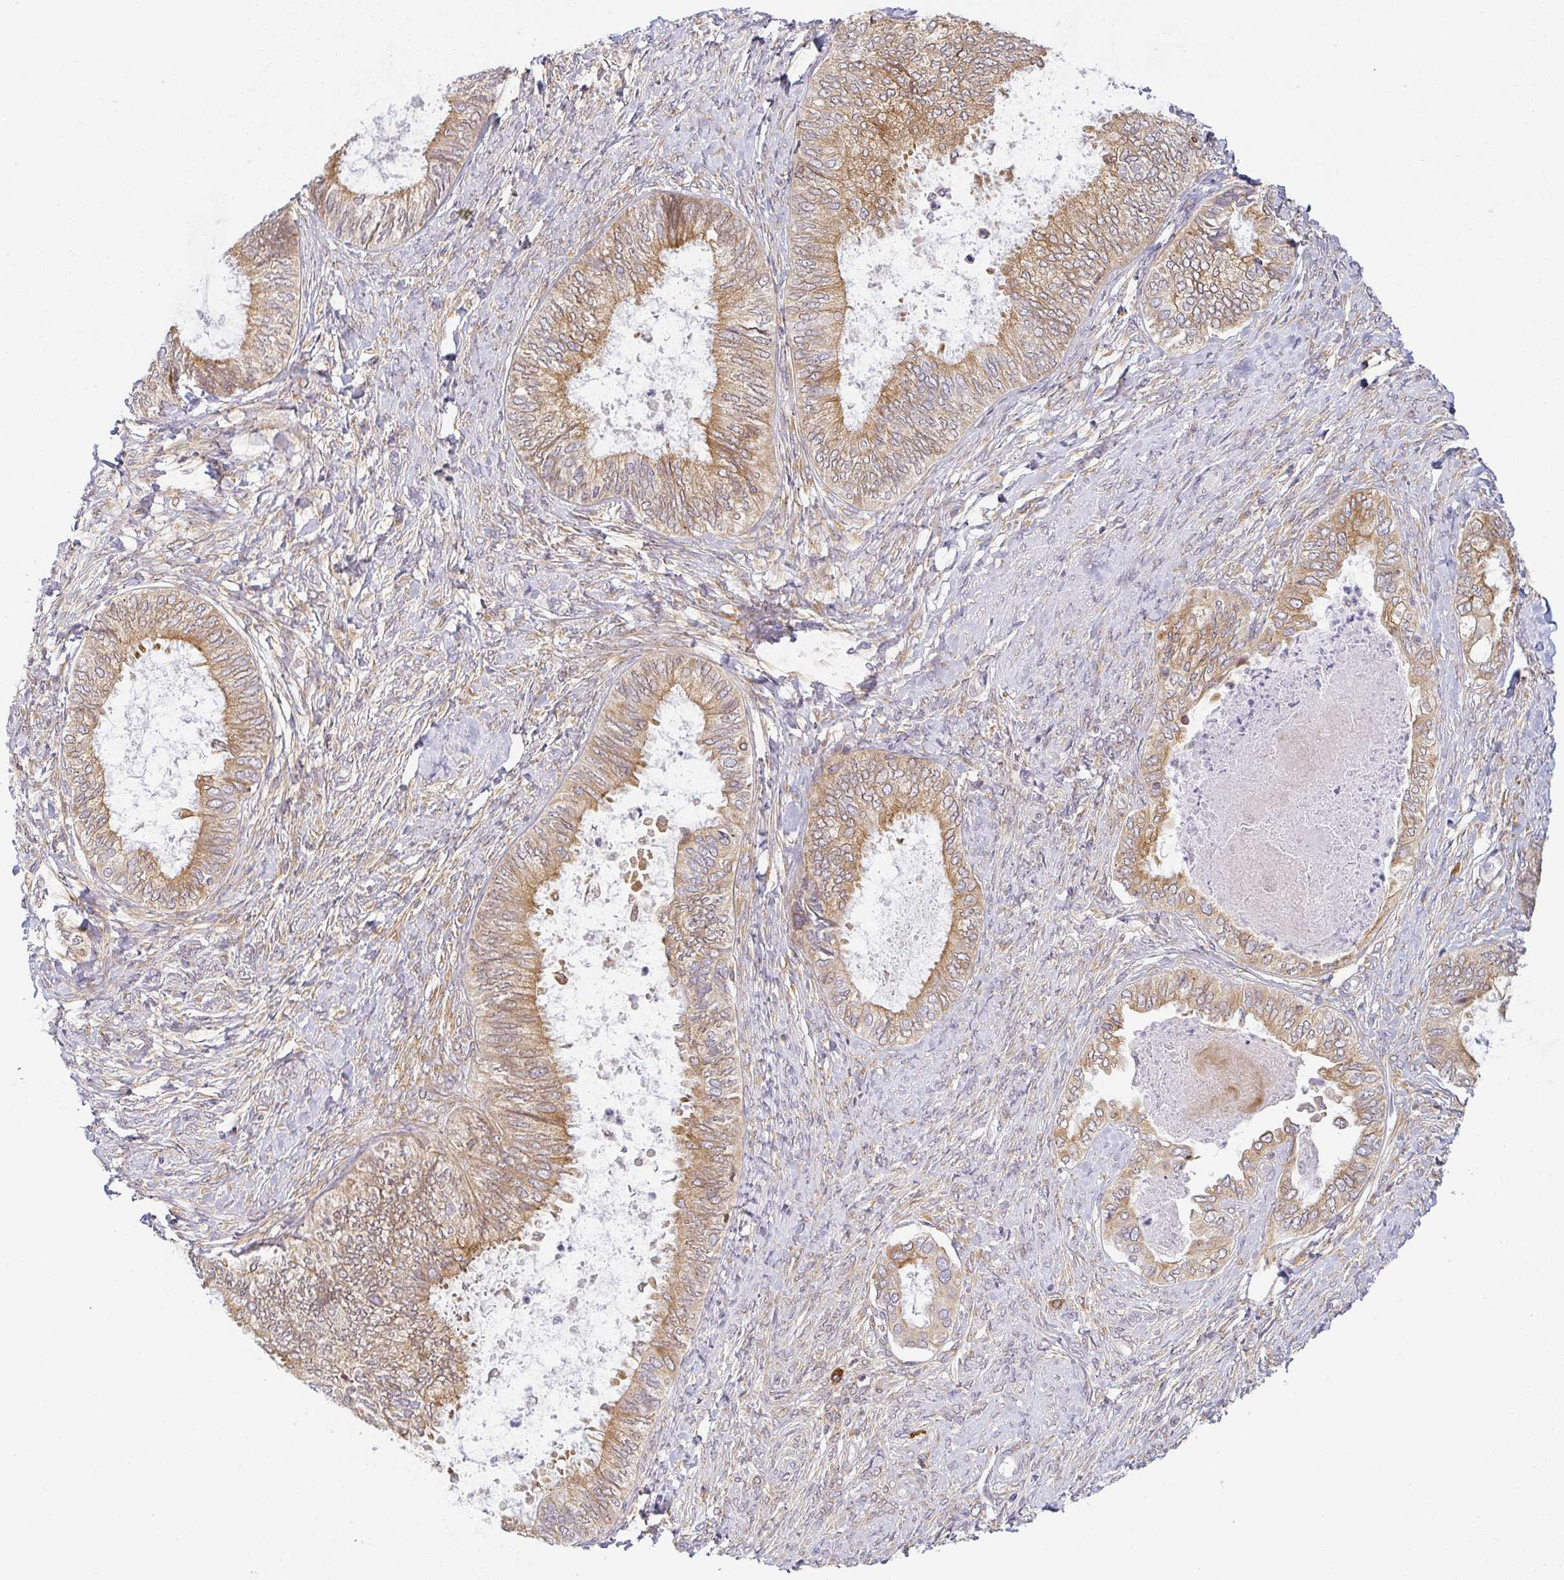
{"staining": {"intensity": "moderate", "quantity": ">75%", "location": "cytoplasmic/membranous"}, "tissue": "ovarian cancer", "cell_type": "Tumor cells", "image_type": "cancer", "snomed": [{"axis": "morphology", "description": "Carcinoma, endometroid"}, {"axis": "topography", "description": "Ovary"}], "caption": "Immunohistochemistry (IHC) micrograph of neoplastic tissue: ovarian cancer (endometroid carcinoma) stained using immunohistochemistry (IHC) displays medium levels of moderate protein expression localized specifically in the cytoplasmic/membranous of tumor cells, appearing as a cytoplasmic/membranous brown color.", "gene": "DERL2", "patient": {"sex": "female", "age": 70}}